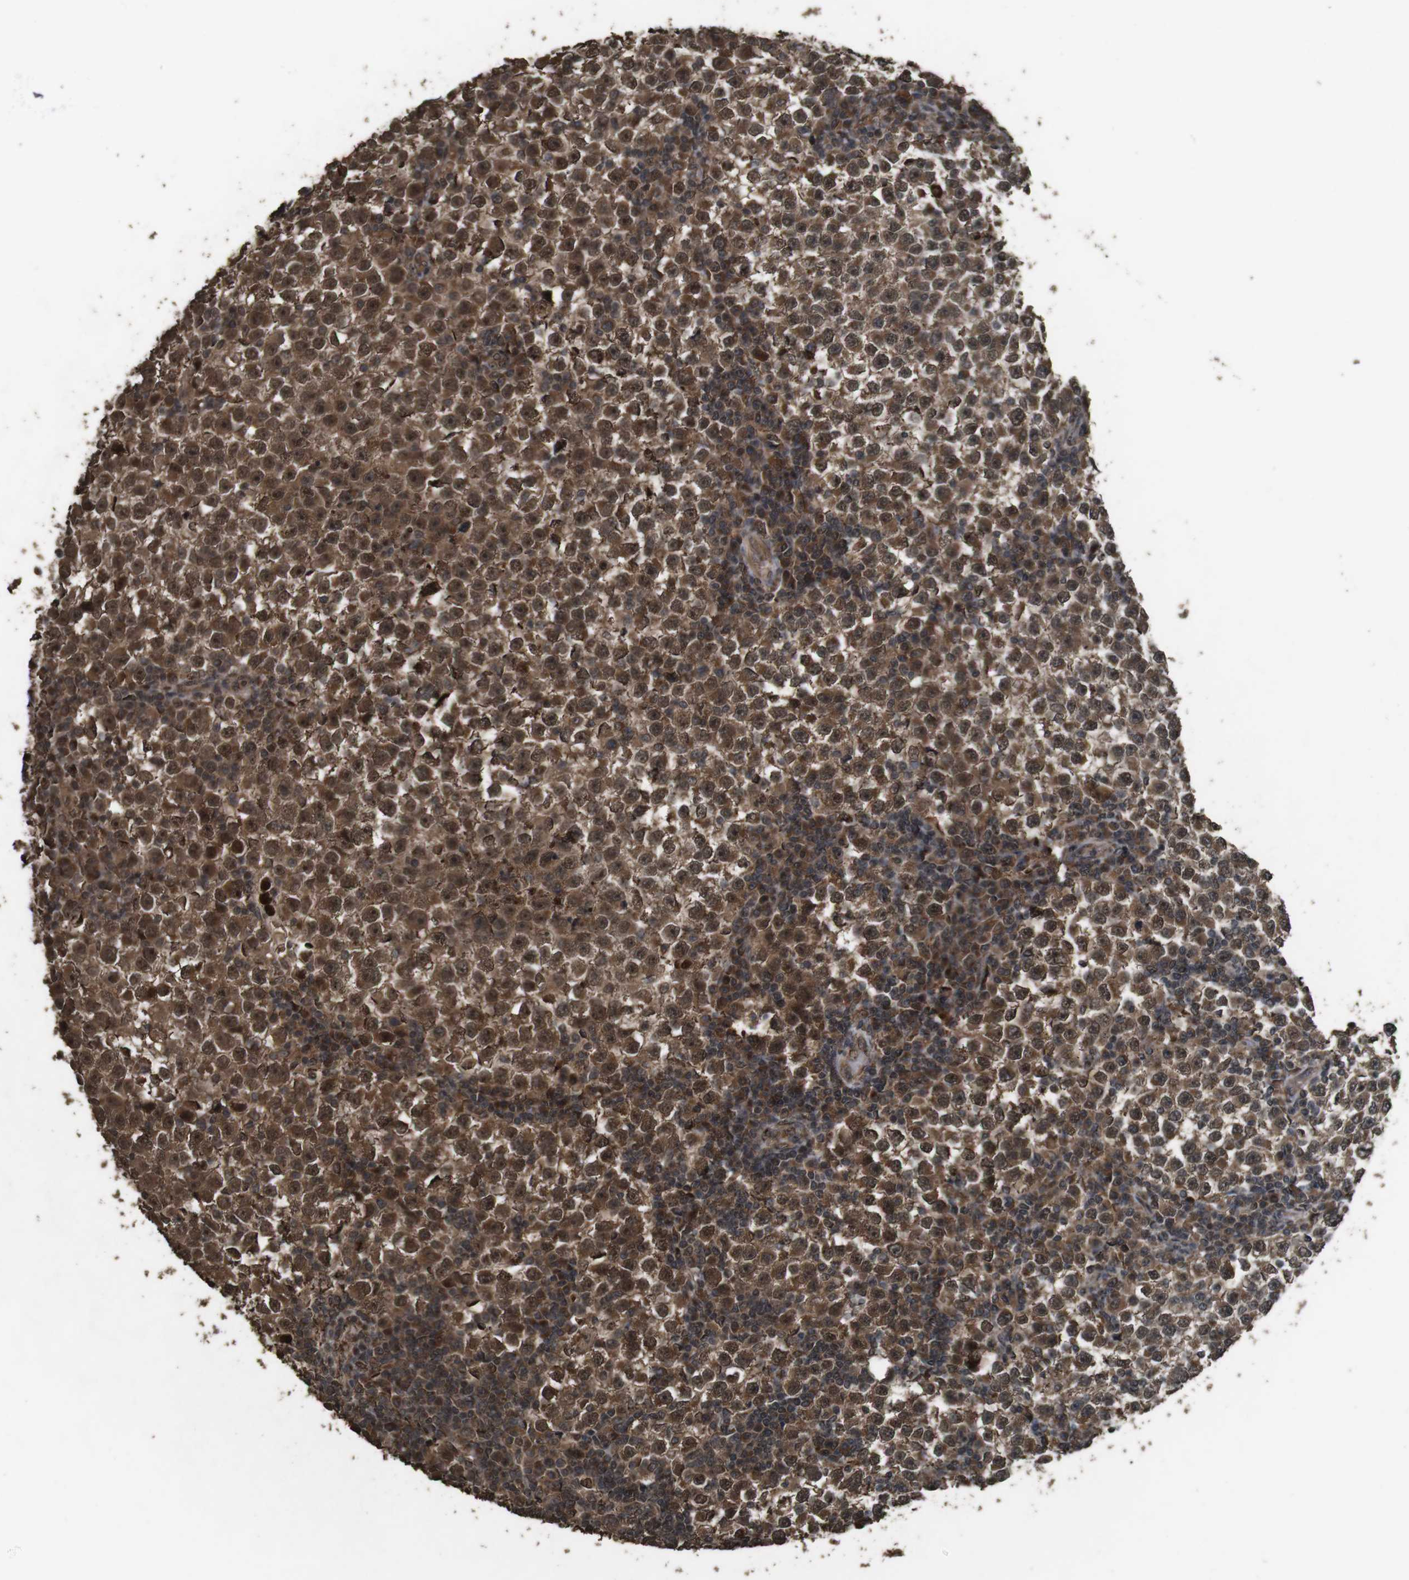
{"staining": {"intensity": "strong", "quantity": ">75%", "location": "cytoplasmic/membranous,nuclear"}, "tissue": "testis cancer", "cell_type": "Tumor cells", "image_type": "cancer", "snomed": [{"axis": "morphology", "description": "Seminoma, NOS"}, {"axis": "topography", "description": "Testis"}], "caption": "Human testis seminoma stained with a protein marker demonstrates strong staining in tumor cells.", "gene": "RRAS2", "patient": {"sex": "male", "age": 65}}